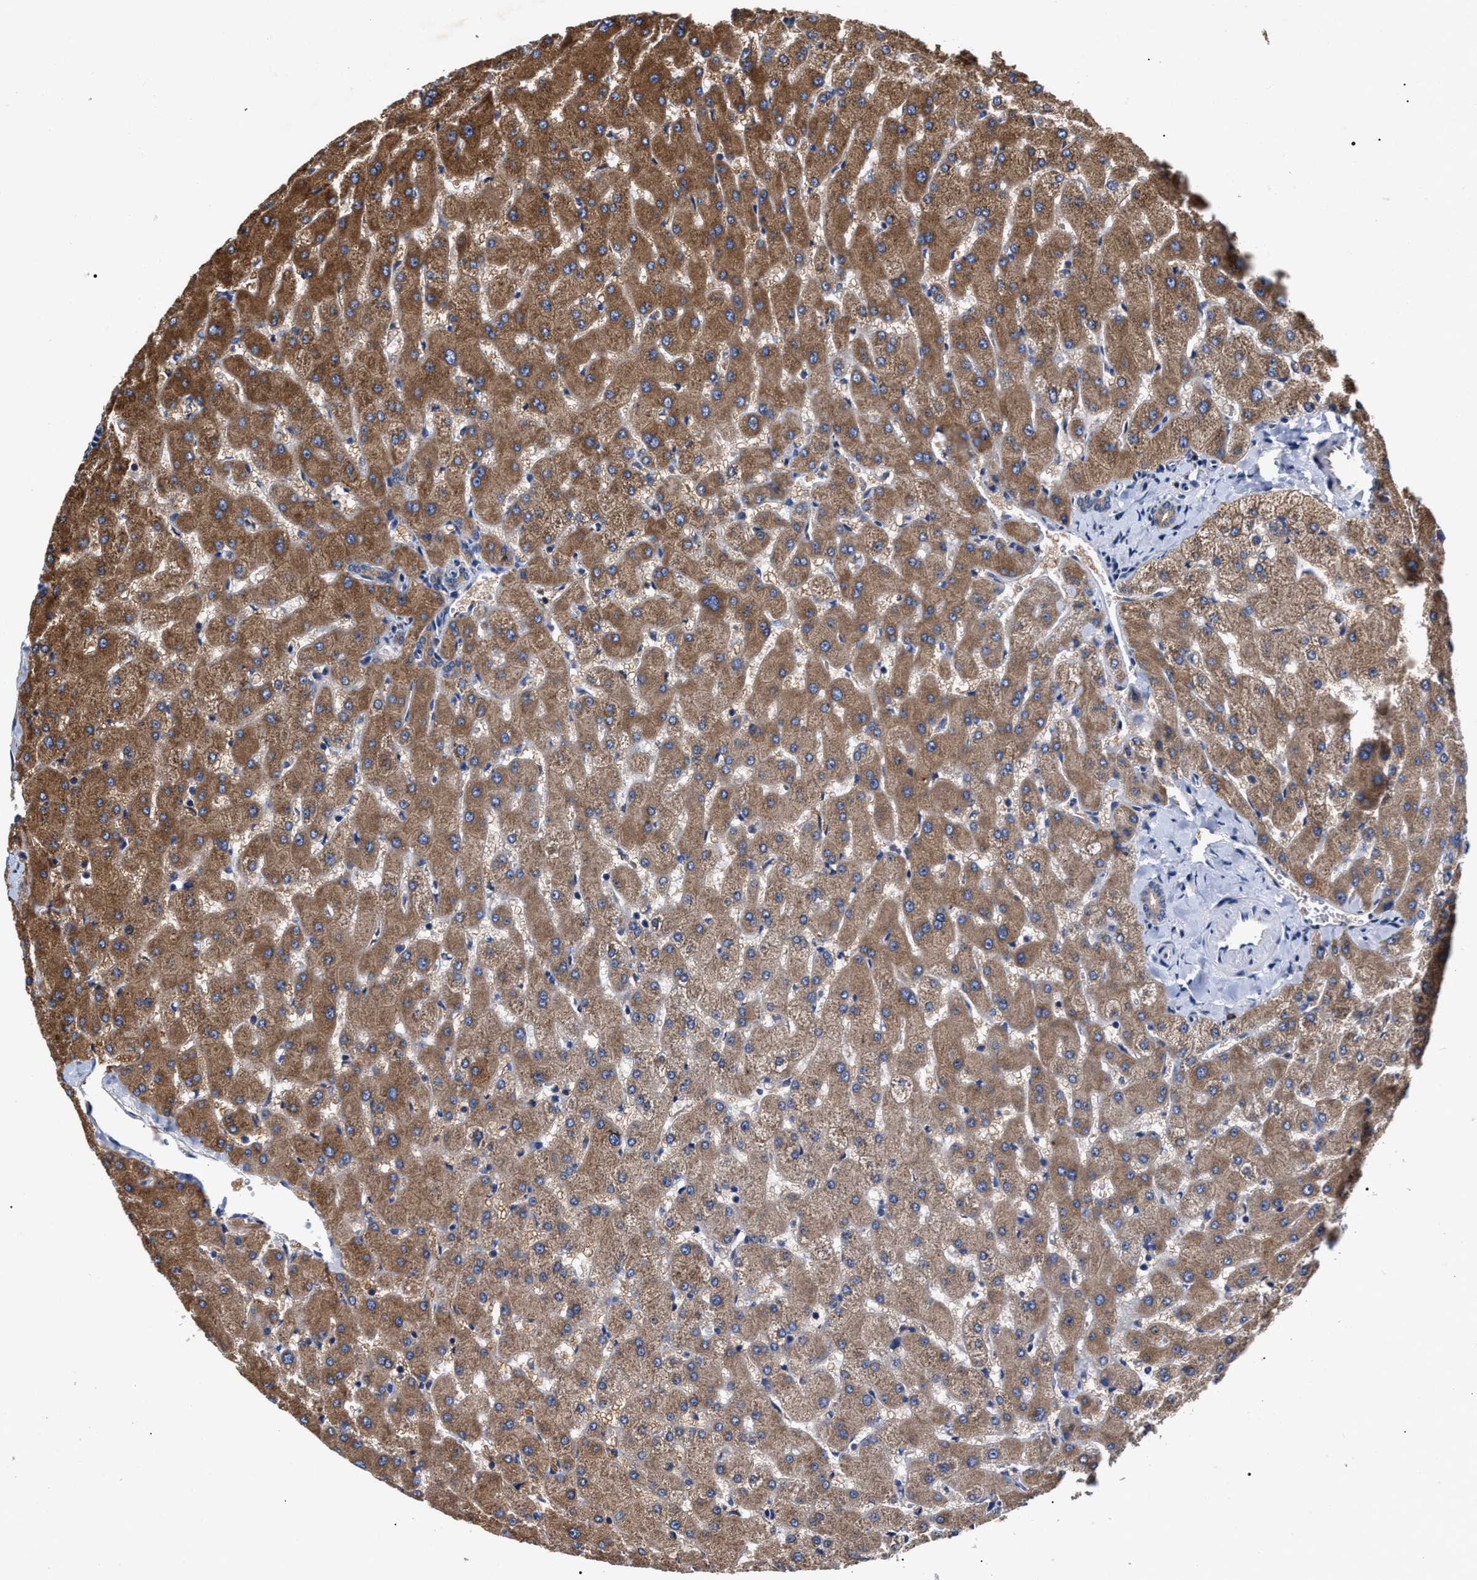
{"staining": {"intensity": "moderate", "quantity": ">75%", "location": "cytoplasmic/membranous"}, "tissue": "liver", "cell_type": "Cholangiocytes", "image_type": "normal", "snomed": [{"axis": "morphology", "description": "Normal tissue, NOS"}, {"axis": "topography", "description": "Liver"}], "caption": "DAB (3,3'-diaminobenzidine) immunohistochemical staining of normal human liver displays moderate cytoplasmic/membranous protein staining in about >75% of cholangiocytes. The staining was performed using DAB (3,3'-diaminobenzidine), with brown indicating positive protein expression. Nuclei are stained blue with hematoxylin.", "gene": "MACC1", "patient": {"sex": "female", "age": 63}}